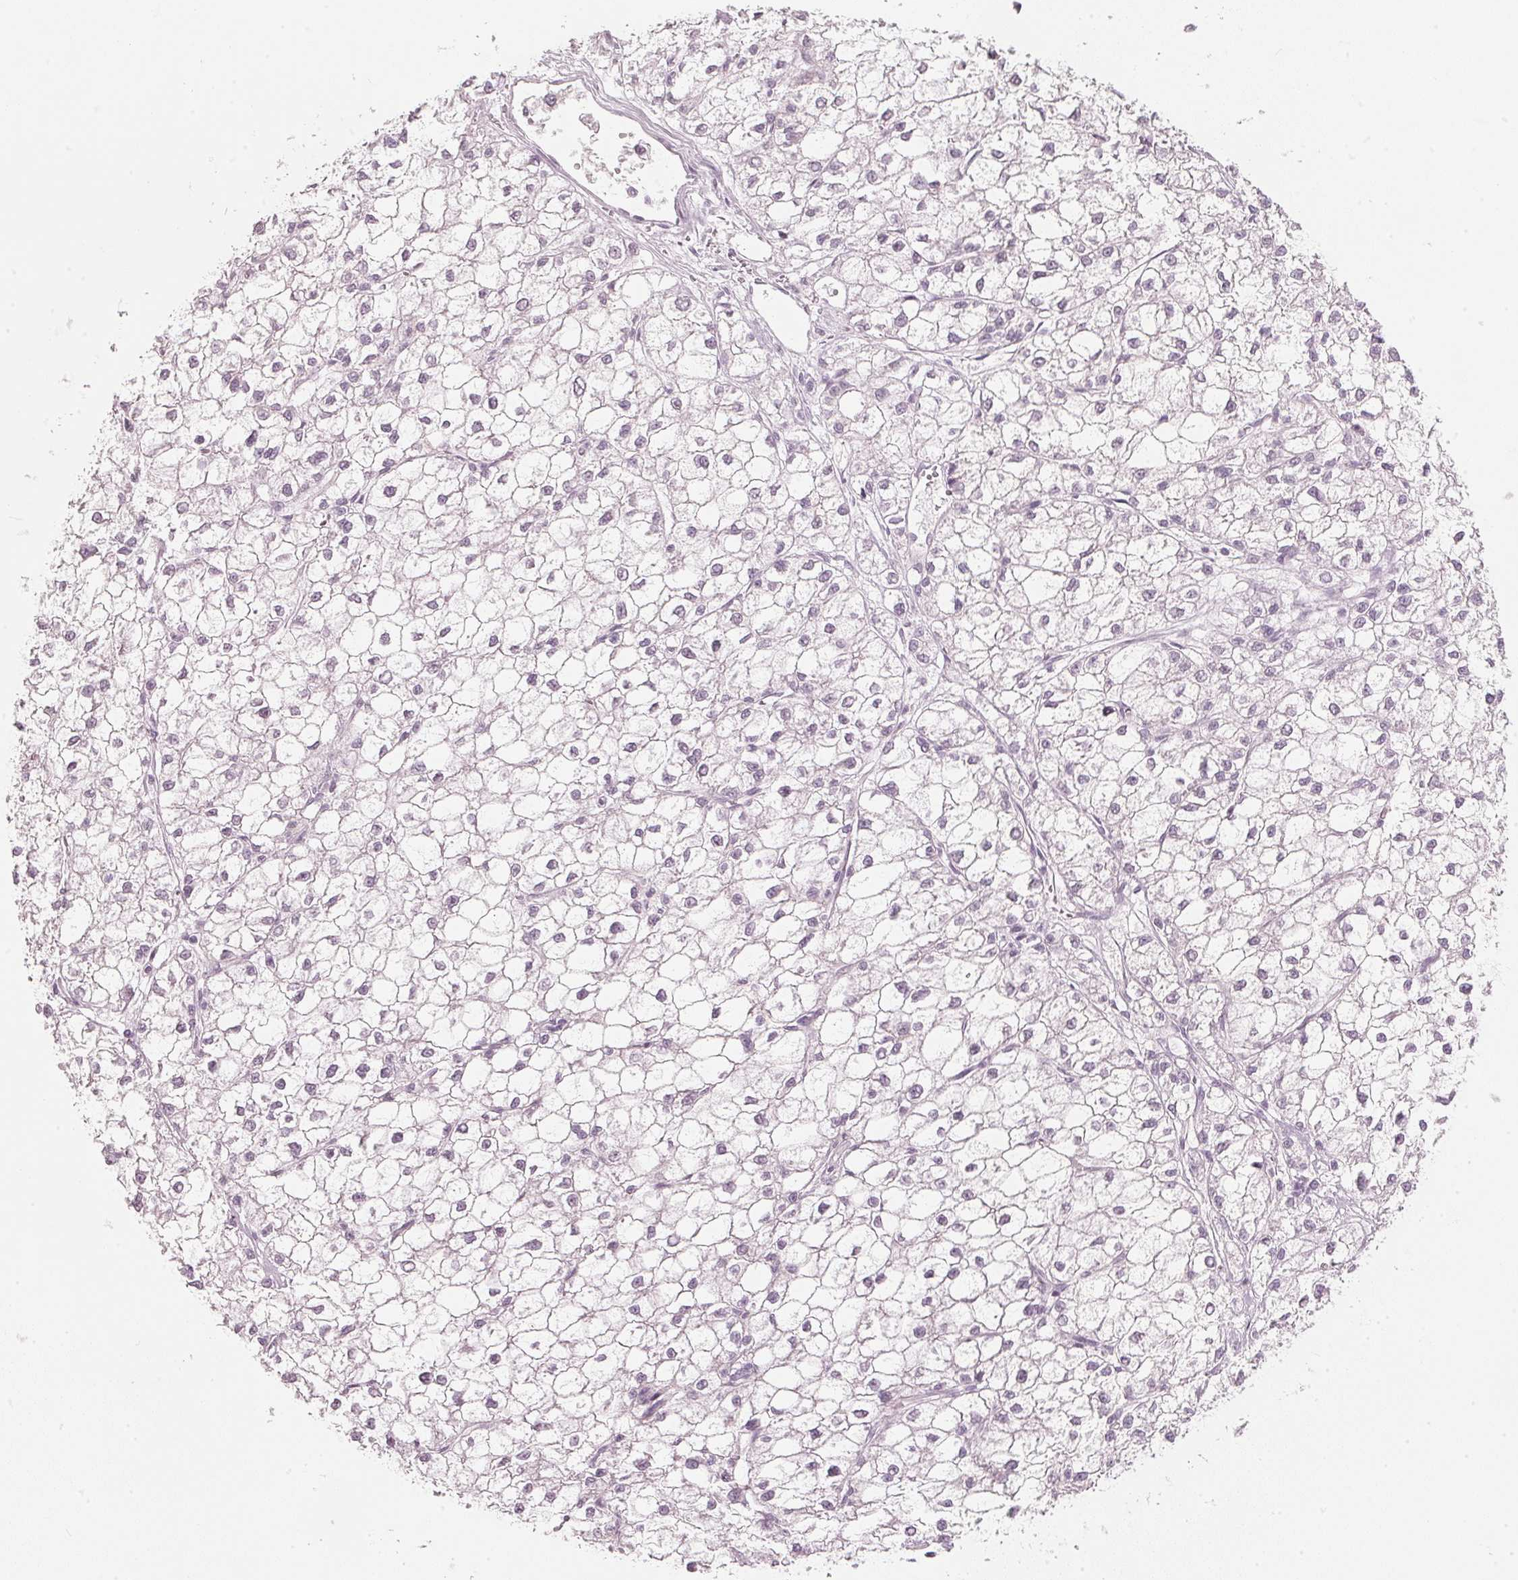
{"staining": {"intensity": "negative", "quantity": "none", "location": "none"}, "tissue": "liver cancer", "cell_type": "Tumor cells", "image_type": "cancer", "snomed": [{"axis": "morphology", "description": "Carcinoma, Hepatocellular, NOS"}, {"axis": "topography", "description": "Liver"}], "caption": "Photomicrograph shows no significant protein expression in tumor cells of liver cancer.", "gene": "SFRP4", "patient": {"sex": "female", "age": 43}}